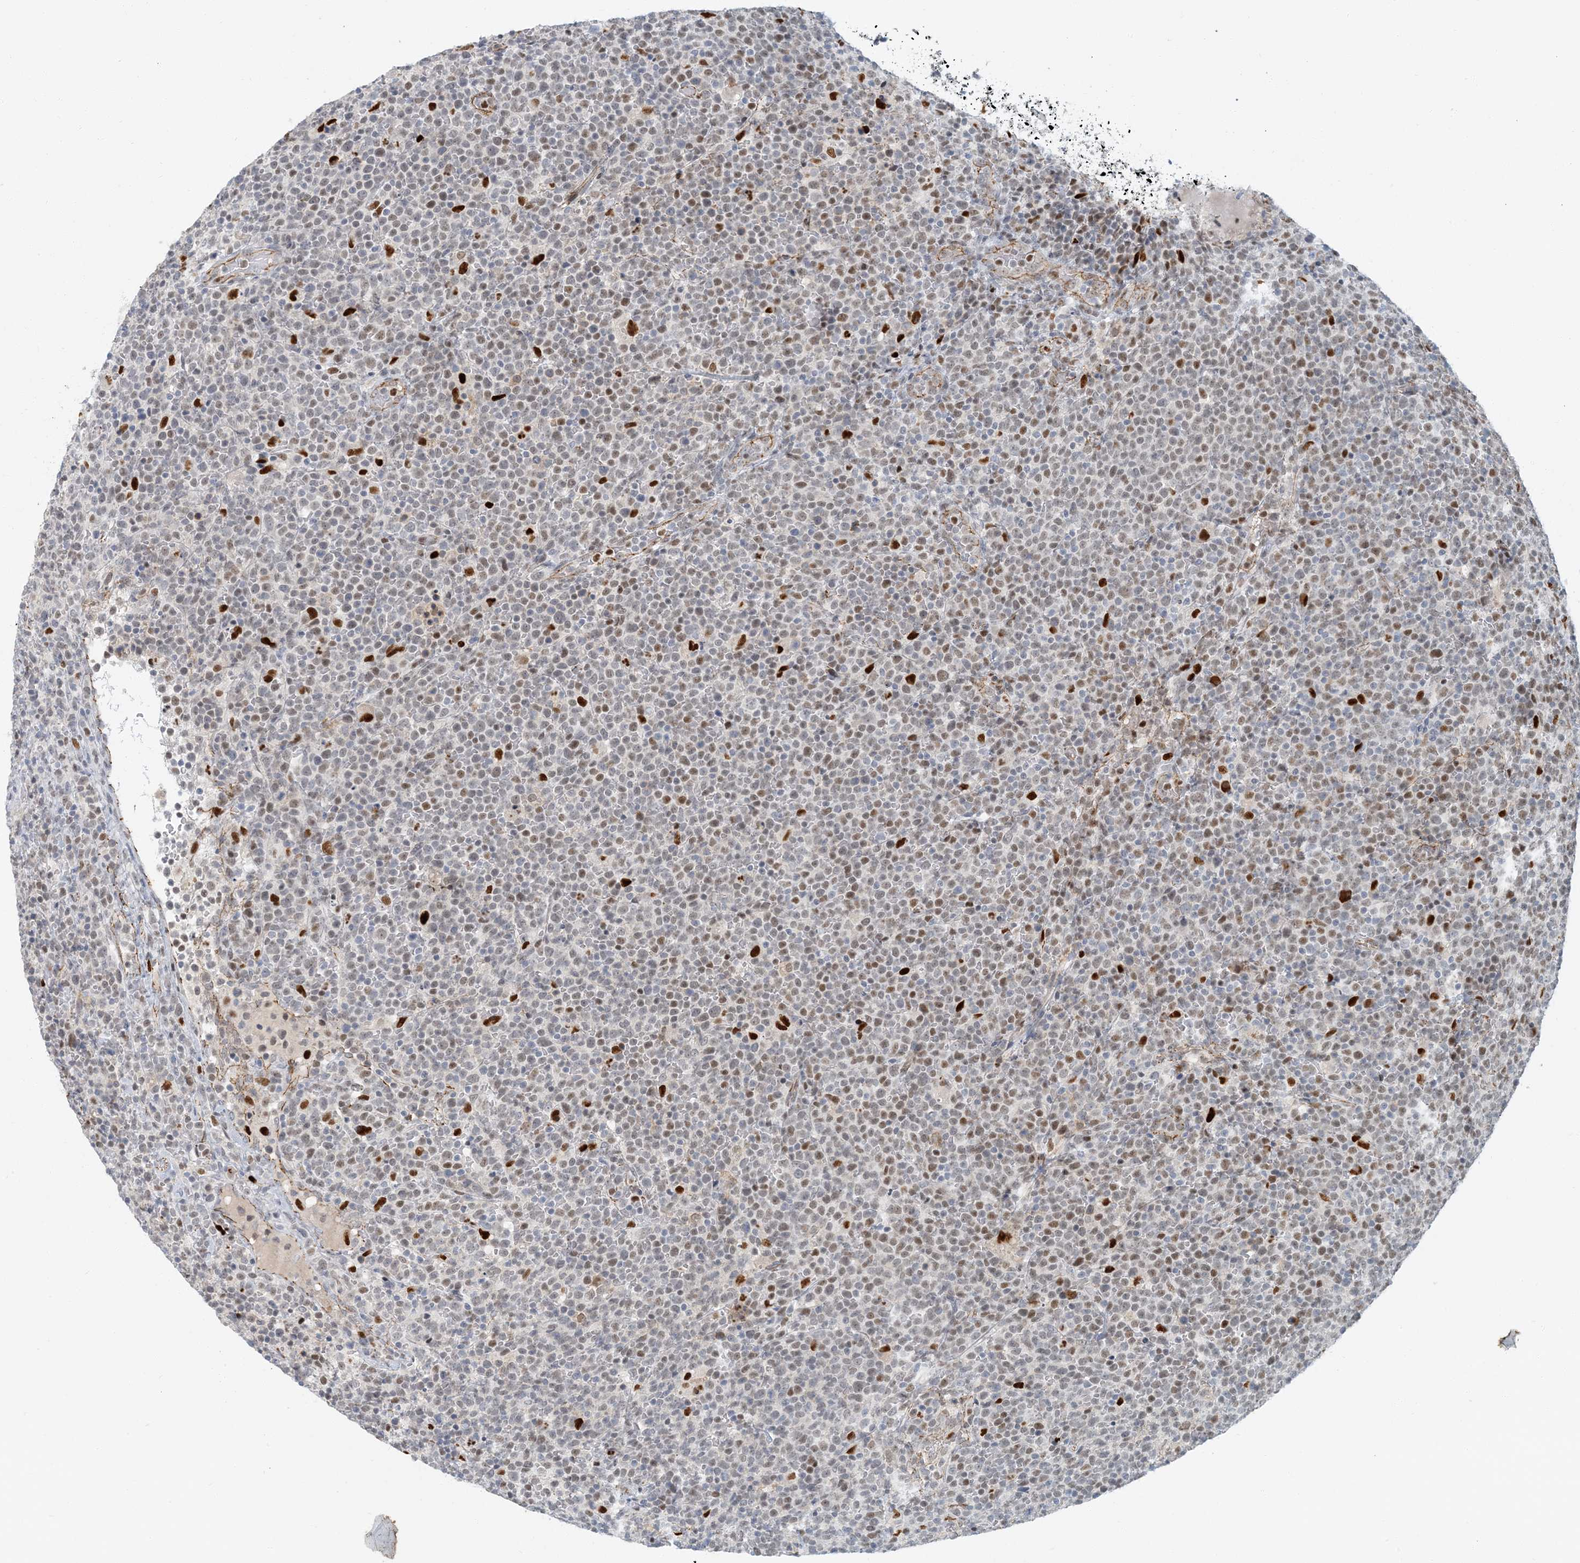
{"staining": {"intensity": "weak", "quantity": "<25%", "location": "nuclear"}, "tissue": "lymphoma", "cell_type": "Tumor cells", "image_type": "cancer", "snomed": [{"axis": "morphology", "description": "Malignant lymphoma, non-Hodgkin's type, High grade"}, {"axis": "topography", "description": "Lymph node"}], "caption": "Human lymphoma stained for a protein using IHC shows no staining in tumor cells.", "gene": "AK9", "patient": {"sex": "male", "age": 61}}